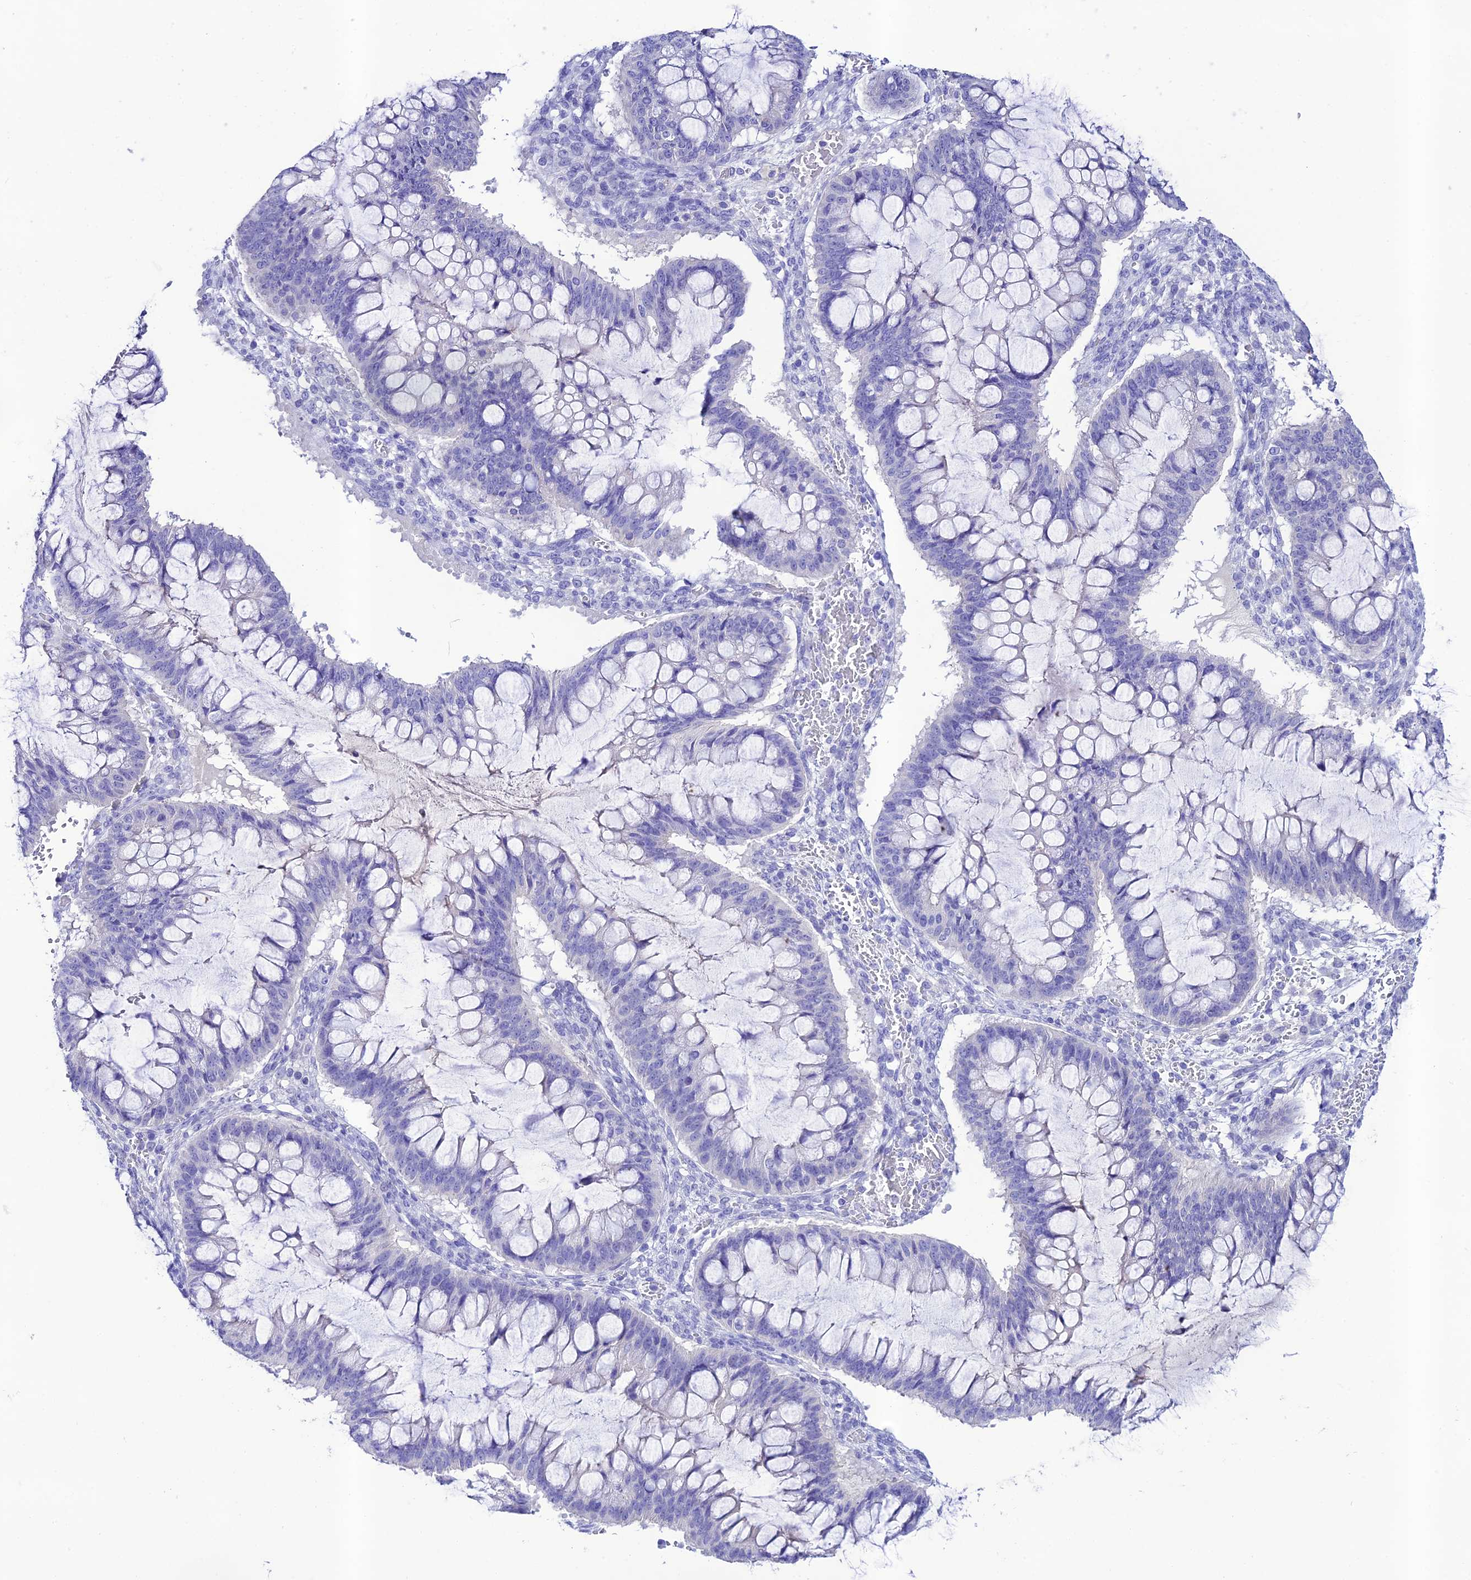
{"staining": {"intensity": "negative", "quantity": "none", "location": "none"}, "tissue": "ovarian cancer", "cell_type": "Tumor cells", "image_type": "cancer", "snomed": [{"axis": "morphology", "description": "Cystadenocarcinoma, mucinous, NOS"}, {"axis": "topography", "description": "Ovary"}], "caption": "There is no significant expression in tumor cells of ovarian mucinous cystadenocarcinoma.", "gene": "NLRP6", "patient": {"sex": "female", "age": 73}}